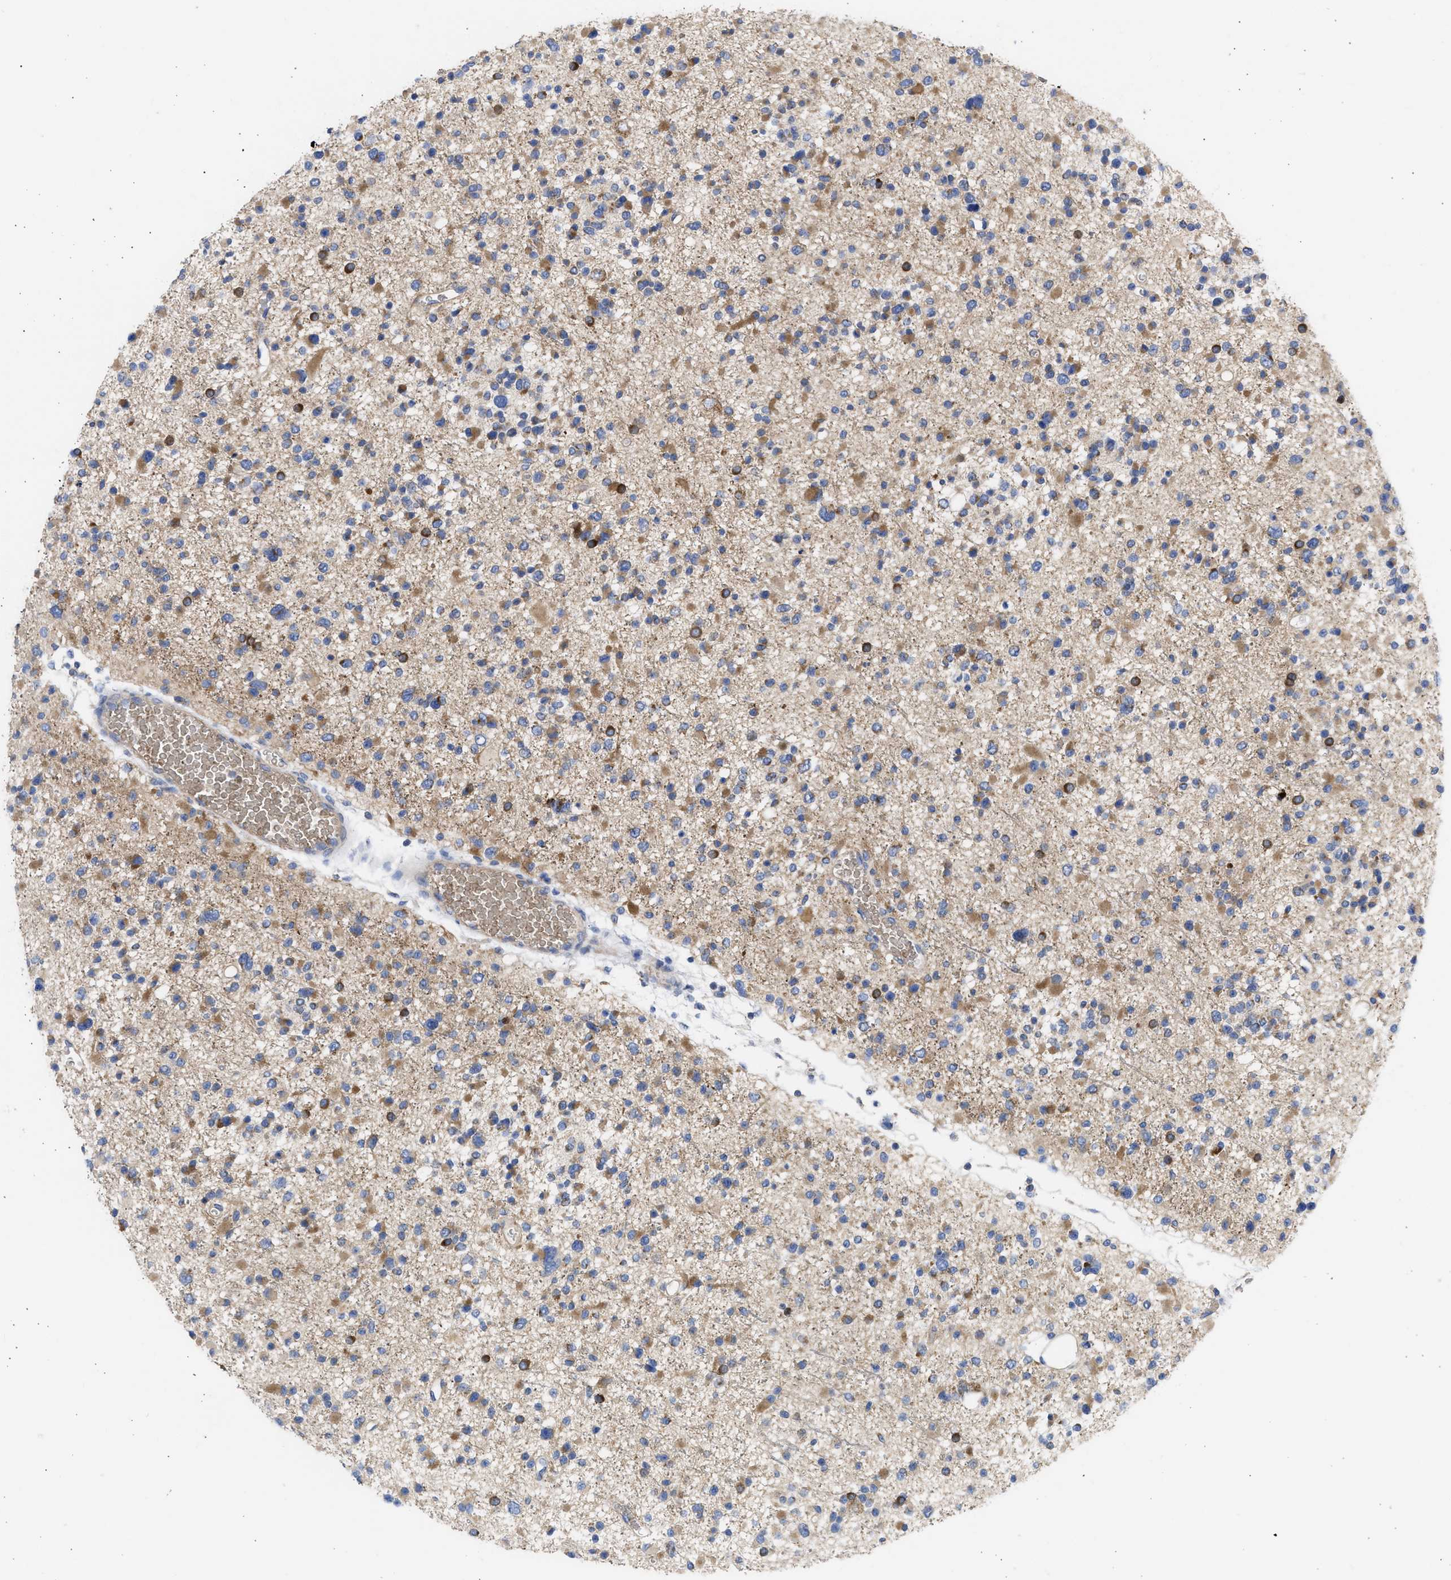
{"staining": {"intensity": "moderate", "quantity": ">75%", "location": "cytoplasmic/membranous"}, "tissue": "glioma", "cell_type": "Tumor cells", "image_type": "cancer", "snomed": [{"axis": "morphology", "description": "Glioma, malignant, Low grade"}, {"axis": "topography", "description": "Brain"}], "caption": "Tumor cells show moderate cytoplasmic/membranous staining in about >75% of cells in glioma.", "gene": "BTG3", "patient": {"sex": "female", "age": 22}}